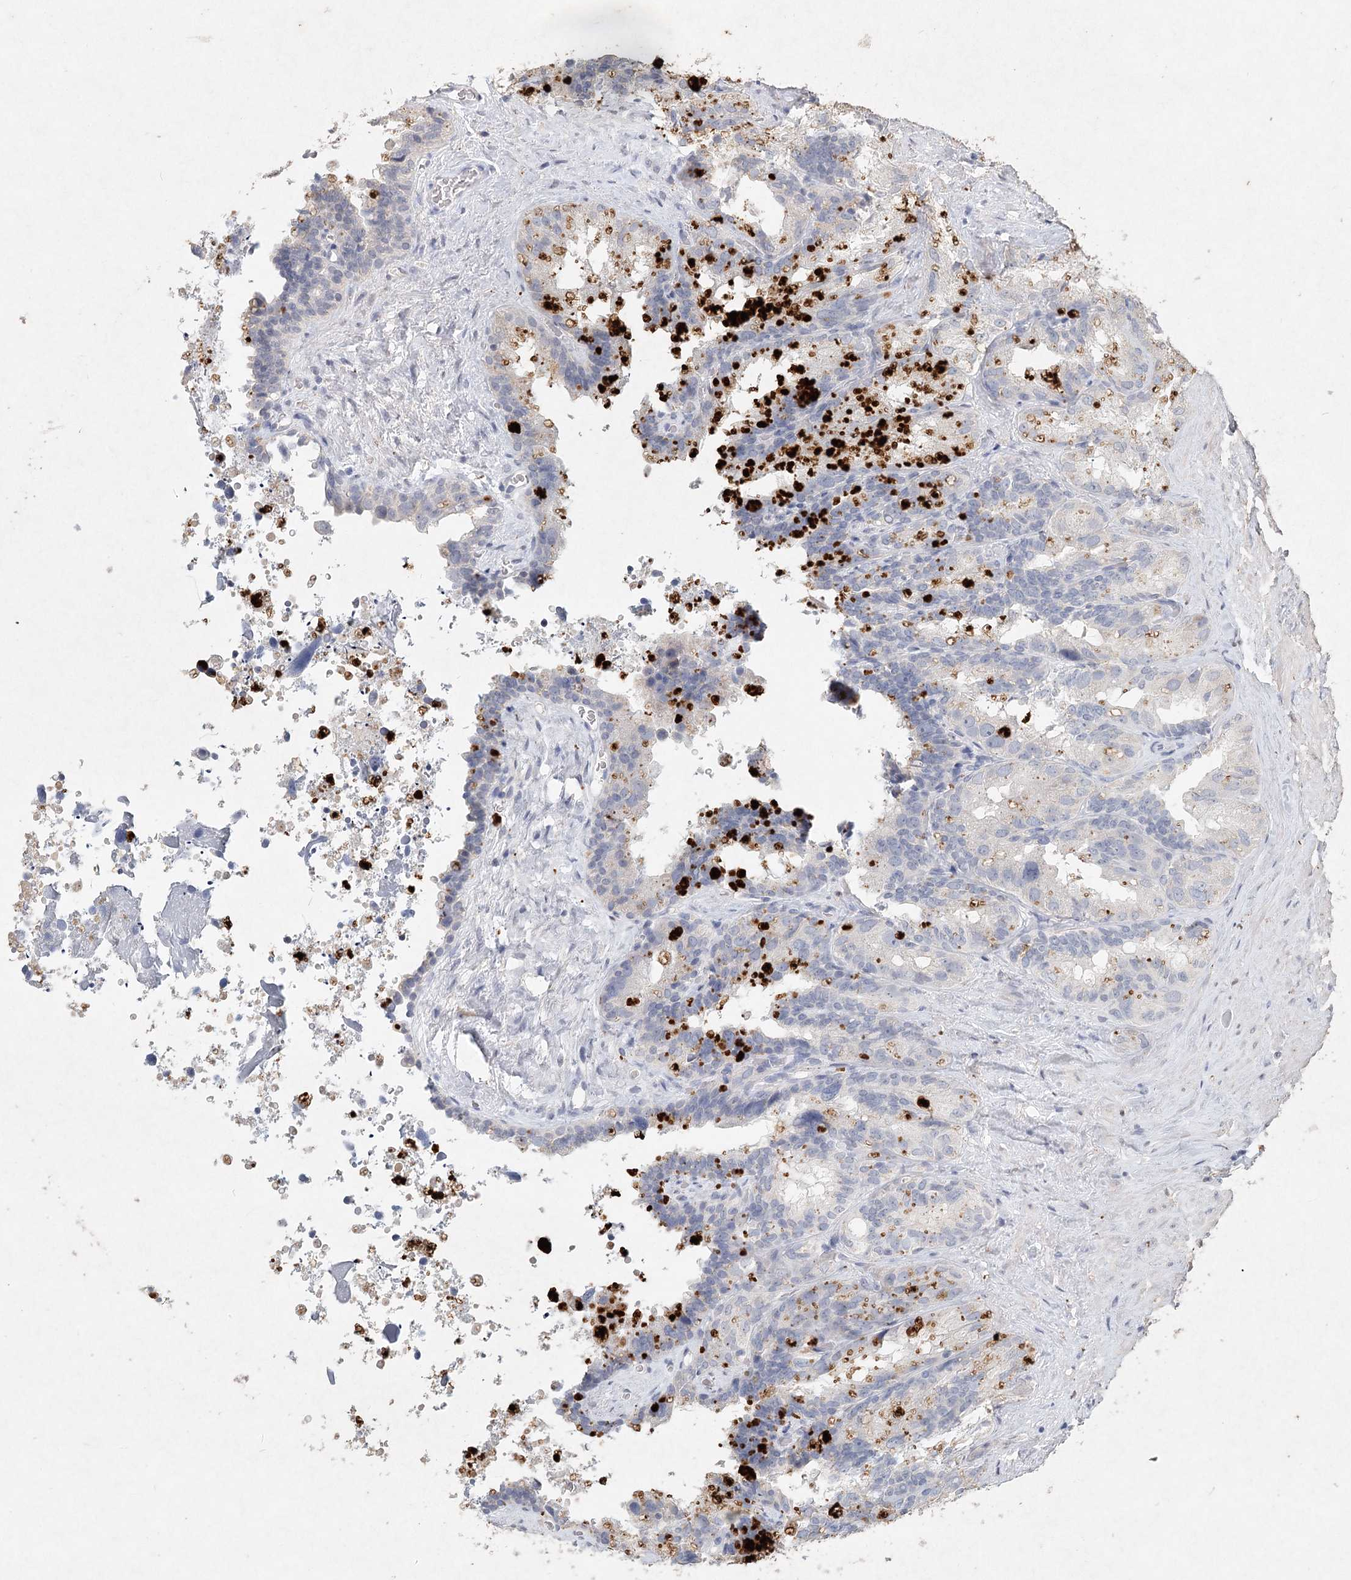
{"staining": {"intensity": "negative", "quantity": "none", "location": "none"}, "tissue": "seminal vesicle", "cell_type": "Glandular cells", "image_type": "normal", "snomed": [{"axis": "morphology", "description": "Normal tissue, NOS"}, {"axis": "topography", "description": "Seminal veicle"}], "caption": "IHC image of normal seminal vesicle stained for a protein (brown), which demonstrates no staining in glandular cells.", "gene": "ARSI", "patient": {"sex": "male", "age": 60}}